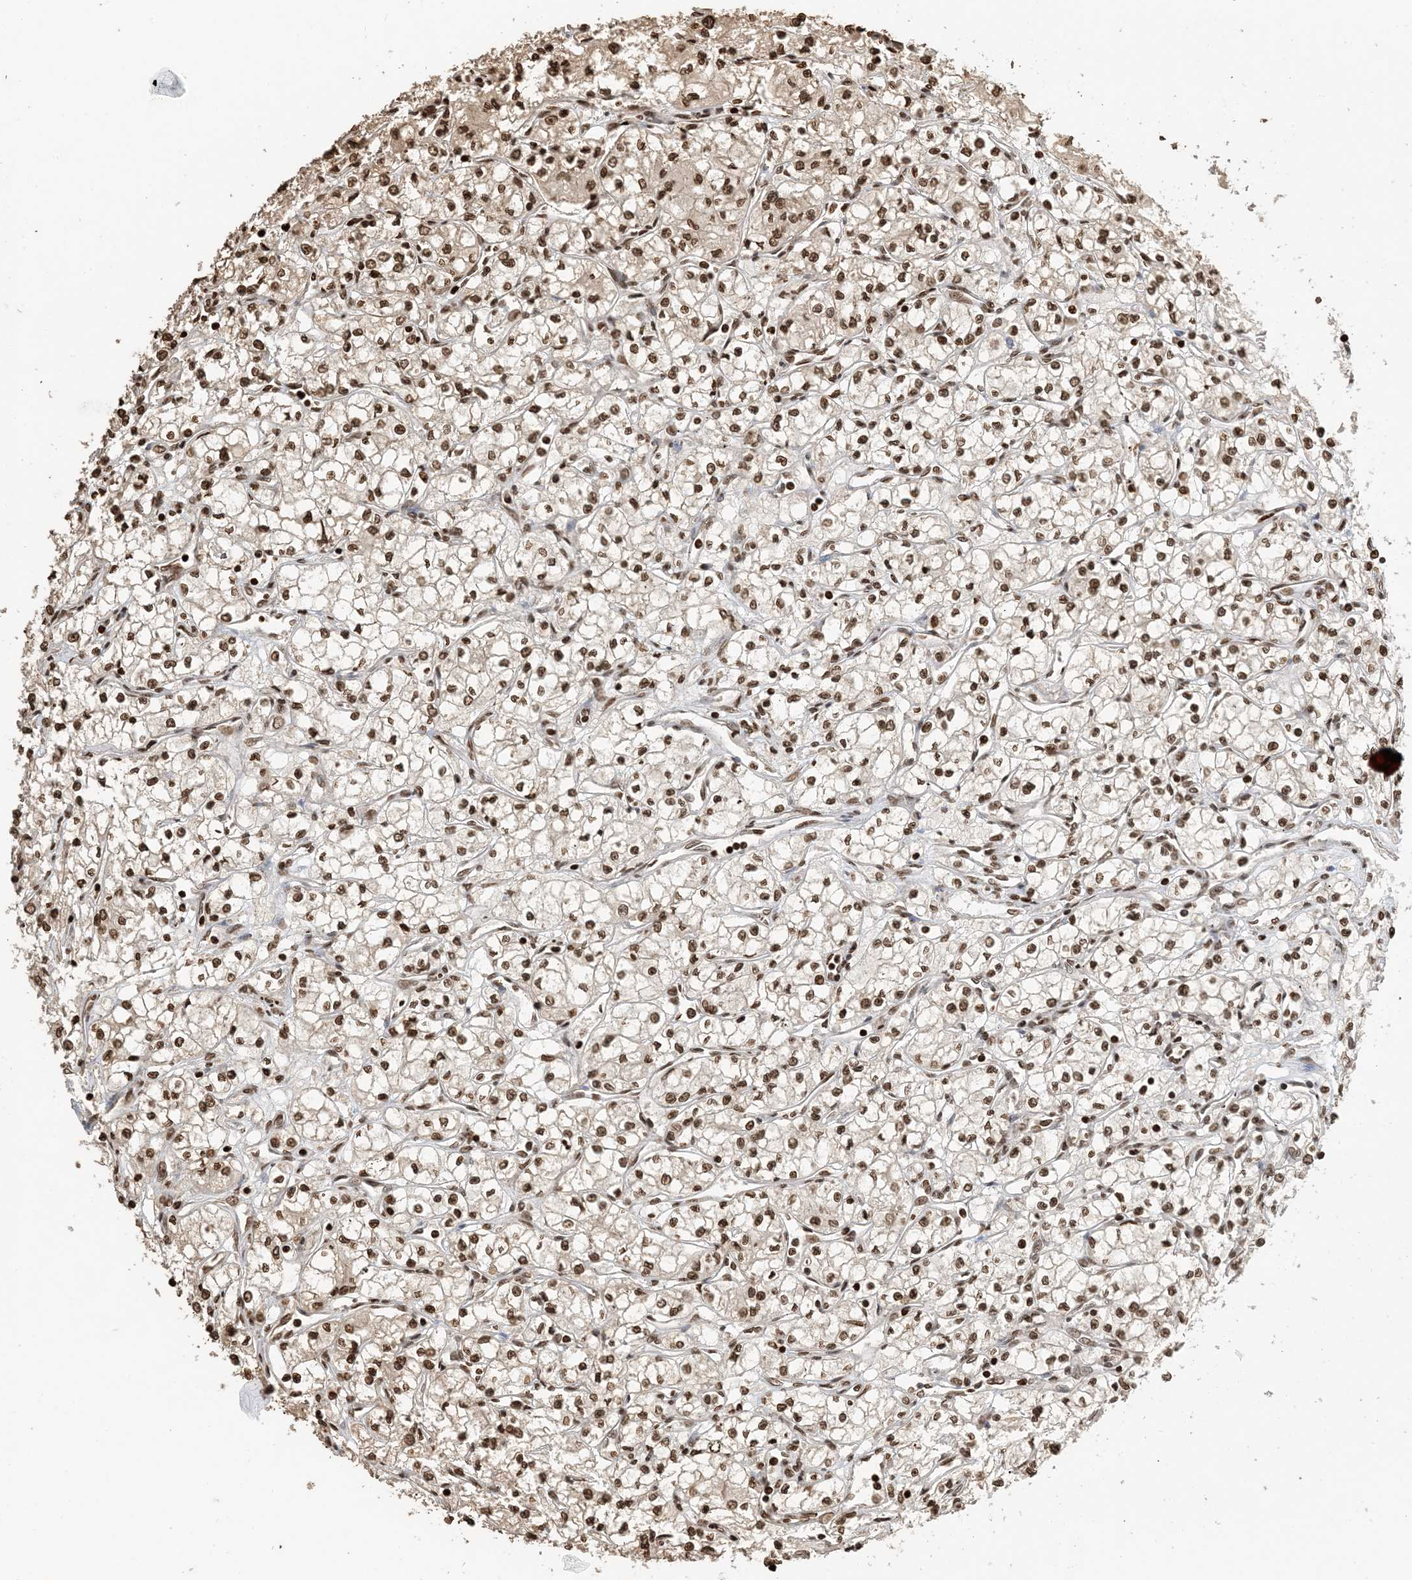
{"staining": {"intensity": "moderate", "quantity": ">75%", "location": "nuclear"}, "tissue": "renal cancer", "cell_type": "Tumor cells", "image_type": "cancer", "snomed": [{"axis": "morphology", "description": "Adenocarcinoma, NOS"}, {"axis": "topography", "description": "Kidney"}], "caption": "There is medium levels of moderate nuclear staining in tumor cells of renal cancer (adenocarcinoma), as demonstrated by immunohistochemical staining (brown color).", "gene": "H3-3B", "patient": {"sex": "male", "age": 59}}